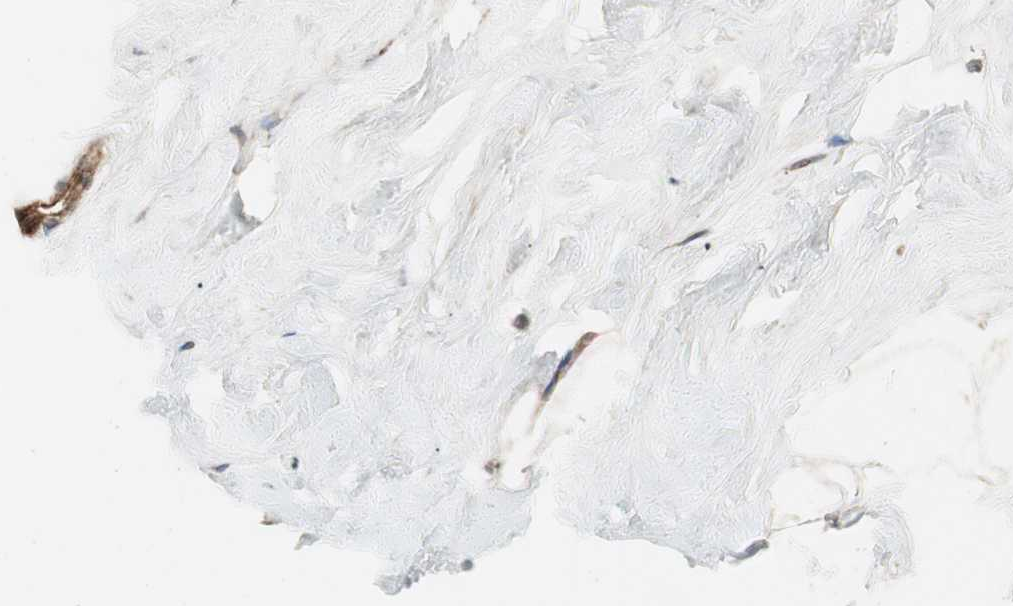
{"staining": {"intensity": "weak", "quantity": ">75%", "location": "cytoplasmic/membranous"}, "tissue": "breast", "cell_type": "Adipocytes", "image_type": "normal", "snomed": [{"axis": "morphology", "description": "Normal tissue, NOS"}, {"axis": "topography", "description": "Breast"}], "caption": "This image reveals benign breast stained with immunohistochemistry (IHC) to label a protein in brown. The cytoplasmic/membranous of adipocytes show weak positivity for the protein. Nuclei are counter-stained blue.", "gene": "PPP2R5E", "patient": {"sex": "female", "age": 75}}